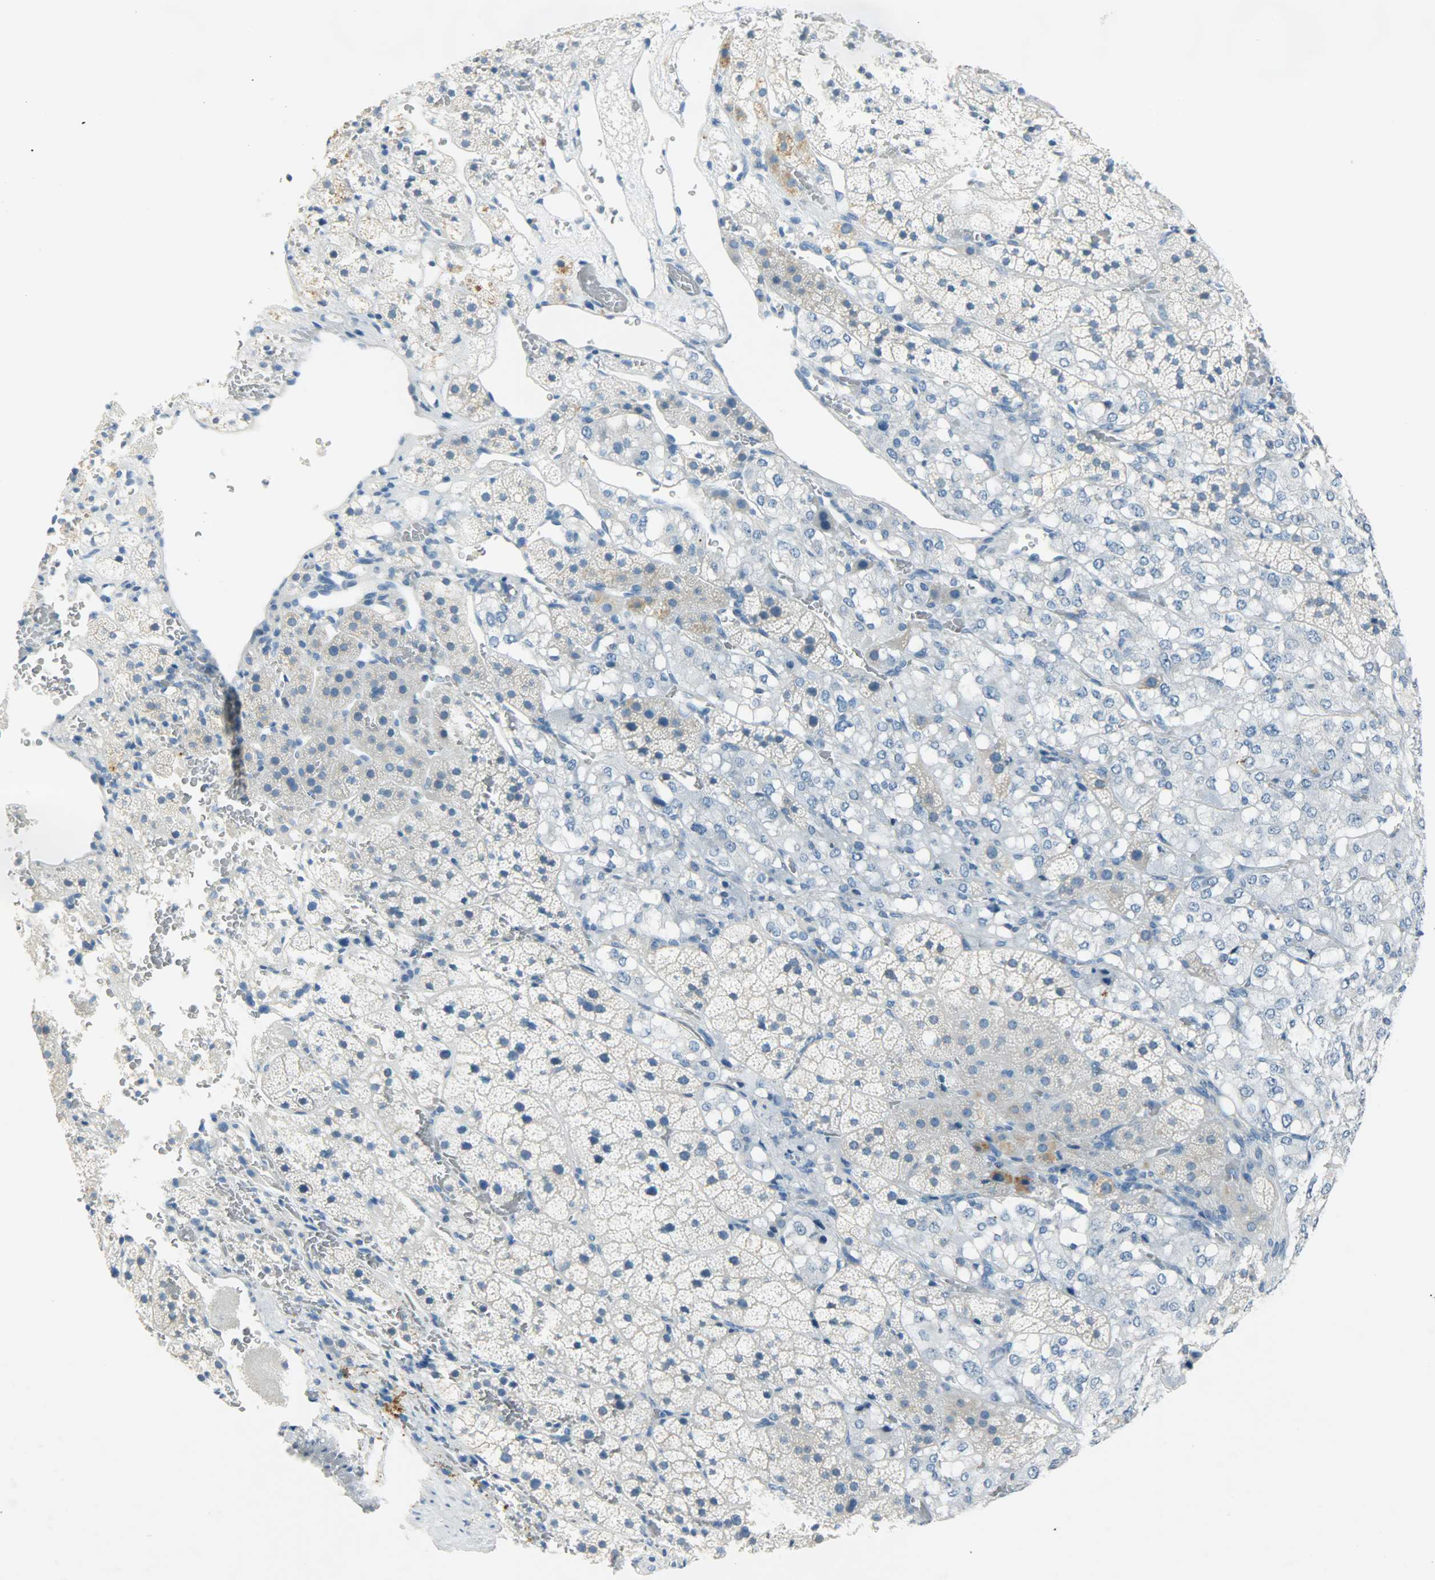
{"staining": {"intensity": "strong", "quantity": "<25%", "location": "cytoplasmic/membranous"}, "tissue": "adrenal gland", "cell_type": "Glandular cells", "image_type": "normal", "snomed": [{"axis": "morphology", "description": "Normal tissue, NOS"}, {"axis": "topography", "description": "Adrenal gland"}], "caption": "Glandular cells display medium levels of strong cytoplasmic/membranous positivity in approximately <25% of cells in unremarkable human adrenal gland. Using DAB (3,3'-diaminobenzidine) (brown) and hematoxylin (blue) stains, captured at high magnification using brightfield microscopy.", "gene": "PROM1", "patient": {"sex": "female", "age": 44}}